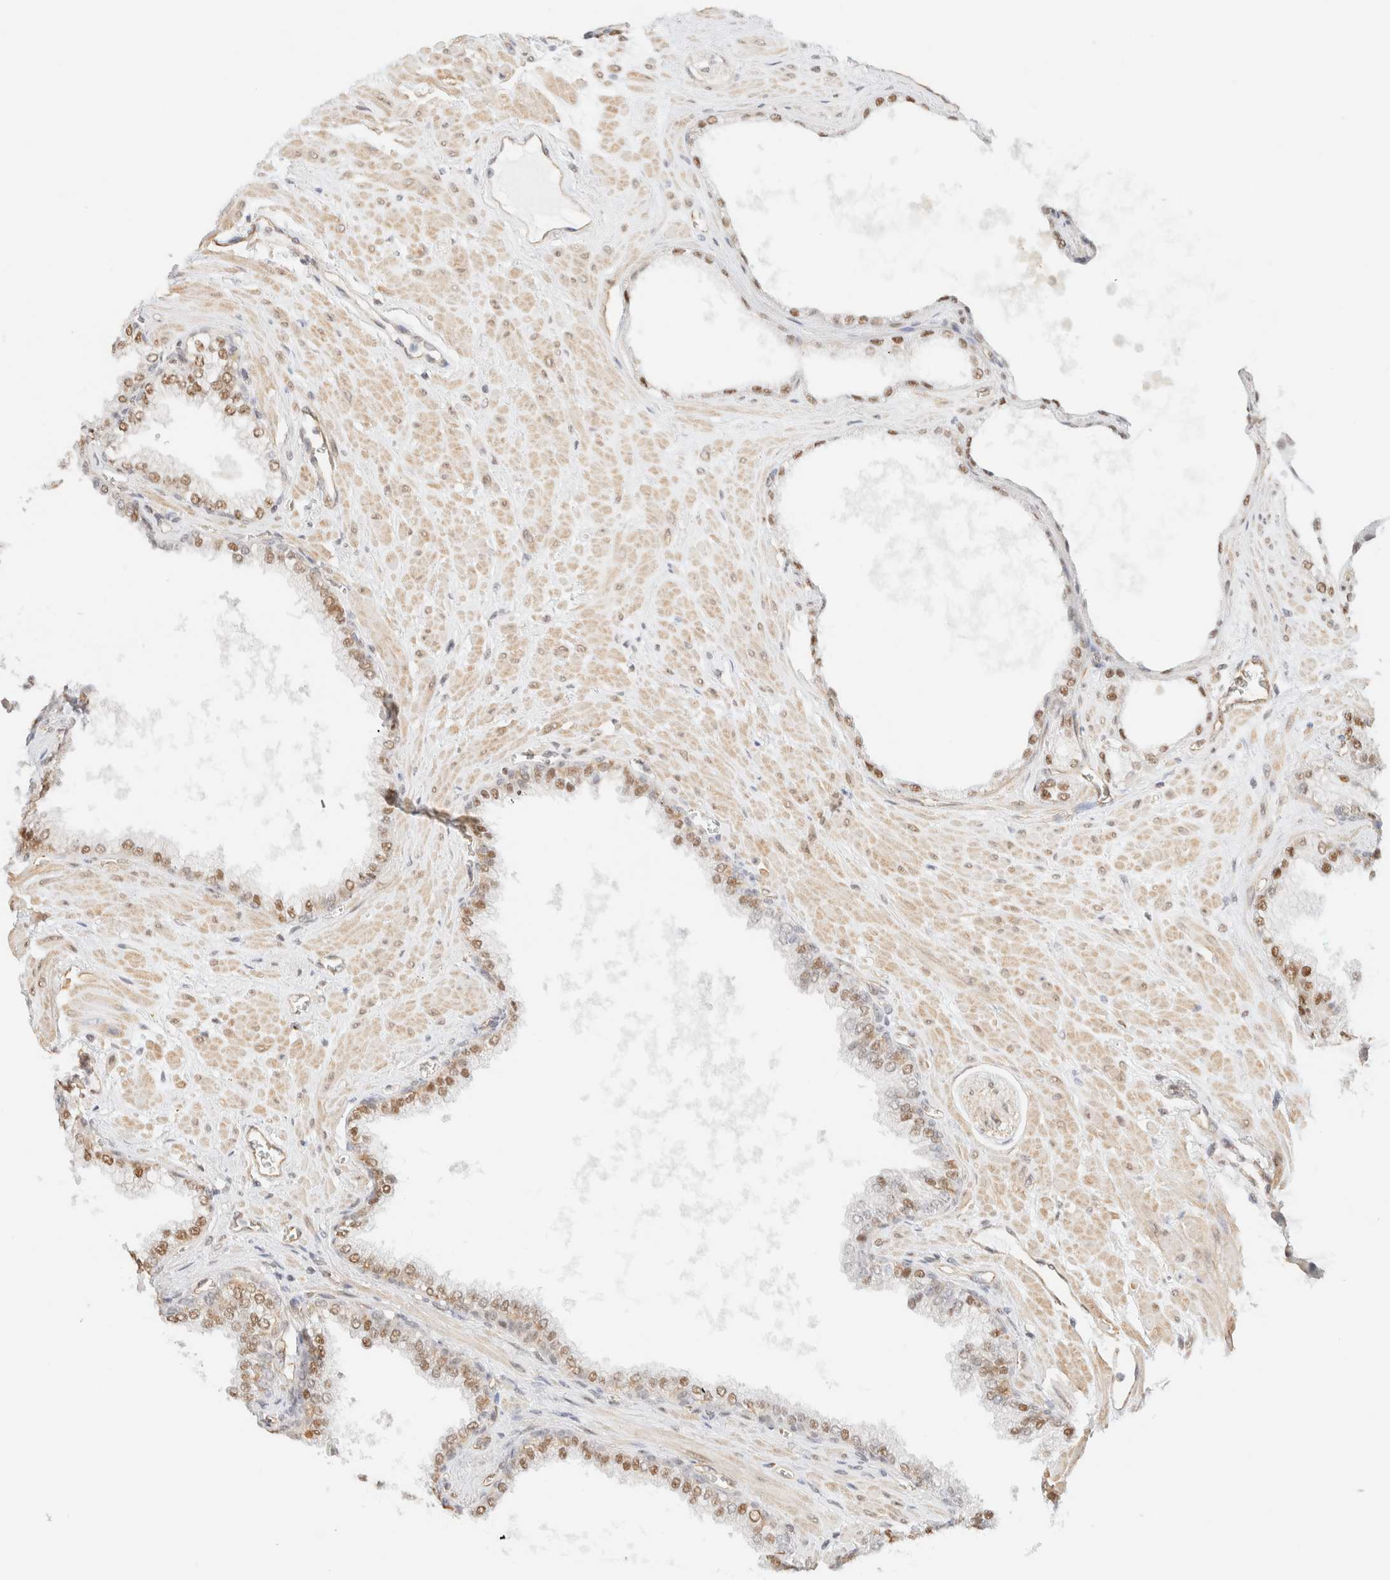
{"staining": {"intensity": "moderate", "quantity": "25%-75%", "location": "nuclear"}, "tissue": "prostate cancer", "cell_type": "Tumor cells", "image_type": "cancer", "snomed": [{"axis": "morphology", "description": "Adenocarcinoma, Low grade"}, {"axis": "topography", "description": "Prostate"}], "caption": "A medium amount of moderate nuclear positivity is seen in about 25%-75% of tumor cells in prostate low-grade adenocarcinoma tissue. (DAB = brown stain, brightfield microscopy at high magnification).", "gene": "ARID5A", "patient": {"sex": "male", "age": 71}}